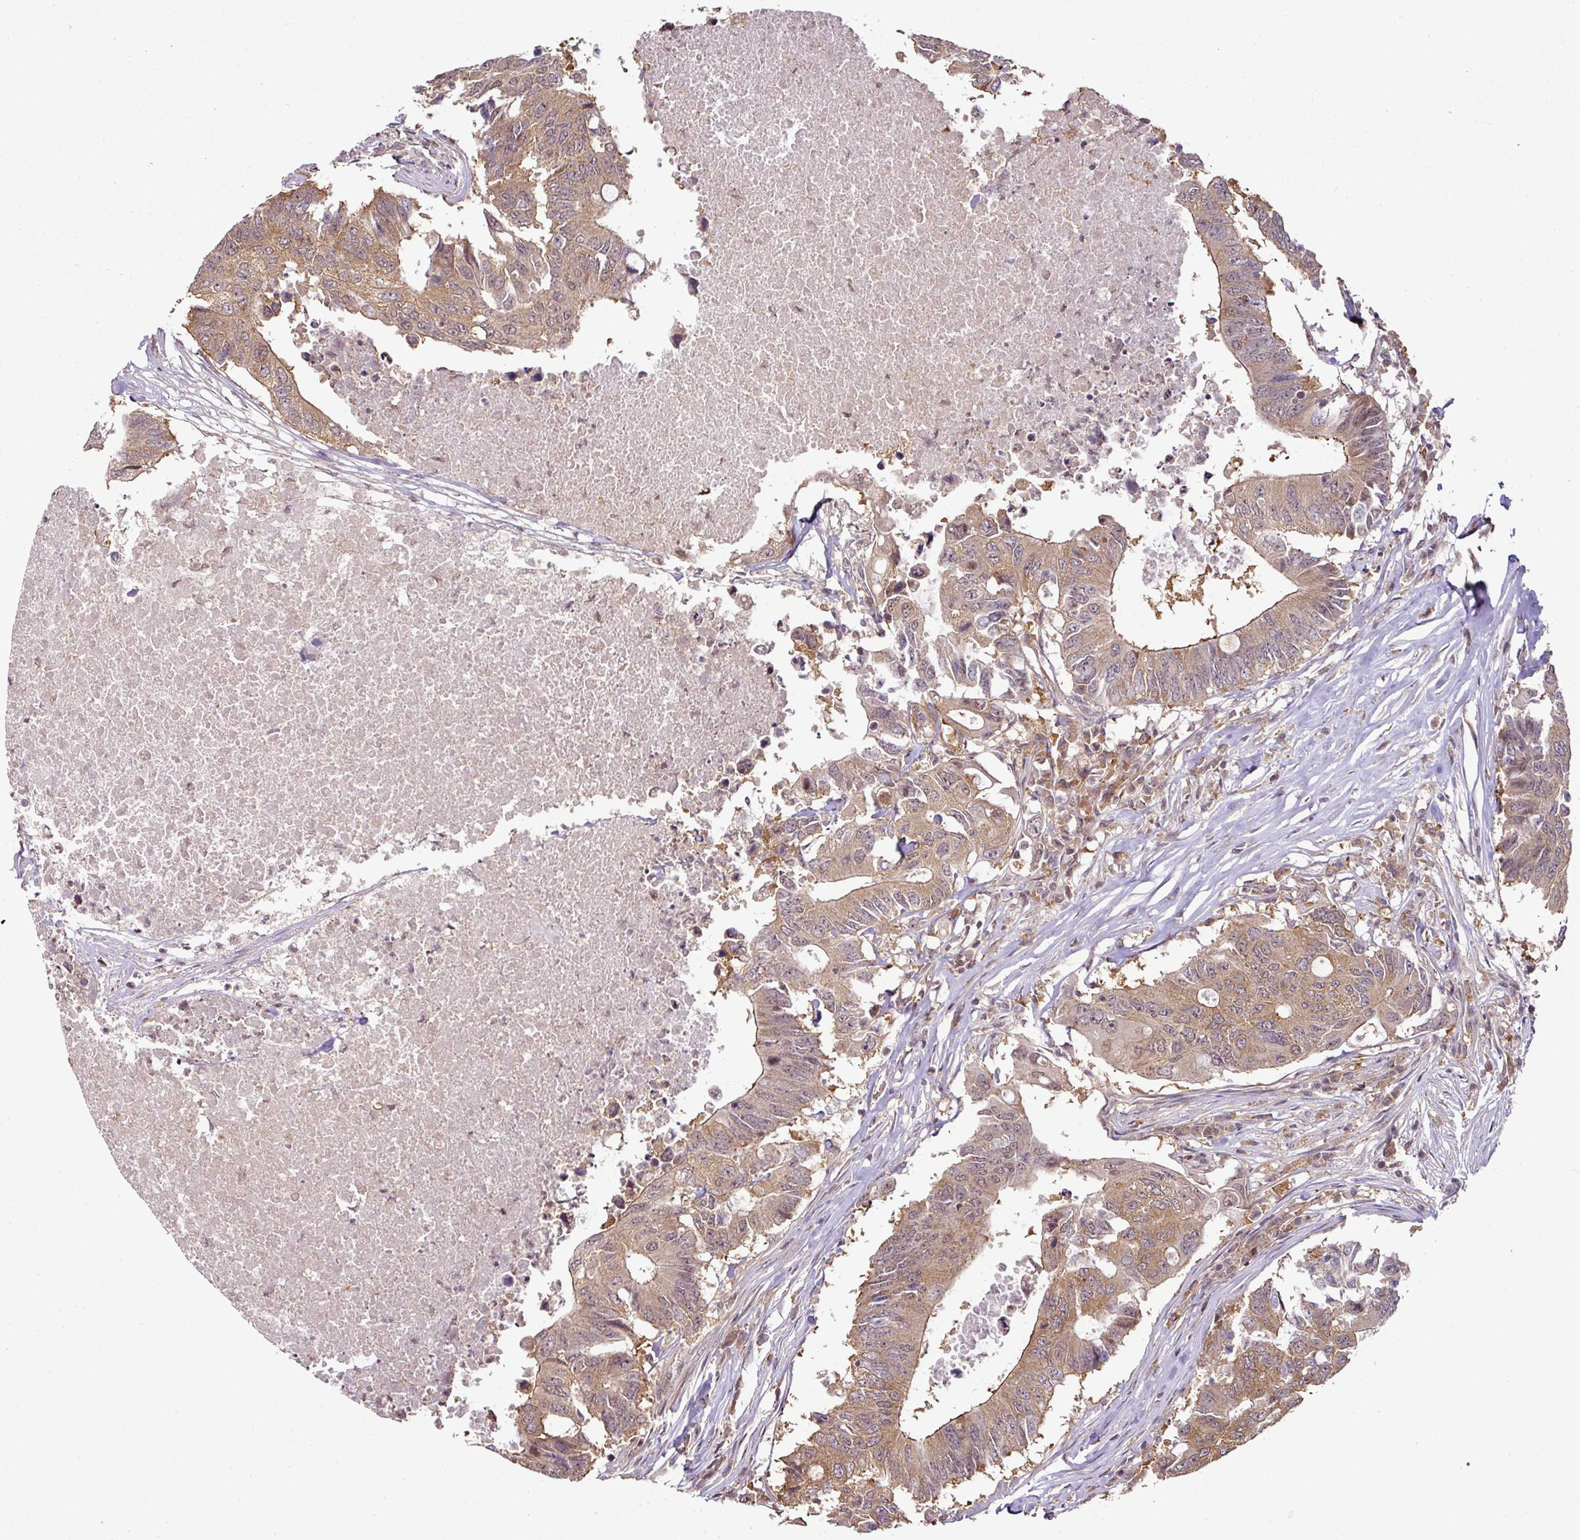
{"staining": {"intensity": "moderate", "quantity": ">75%", "location": "cytoplasmic/membranous"}, "tissue": "colorectal cancer", "cell_type": "Tumor cells", "image_type": "cancer", "snomed": [{"axis": "morphology", "description": "Adenocarcinoma, NOS"}, {"axis": "topography", "description": "Colon"}], "caption": "Immunohistochemistry (IHC) of human colorectal cancer (adenocarcinoma) exhibits medium levels of moderate cytoplasmic/membranous expression in approximately >75% of tumor cells. (Brightfield microscopy of DAB IHC at high magnification).", "gene": "ANKRD18A", "patient": {"sex": "male", "age": 71}}